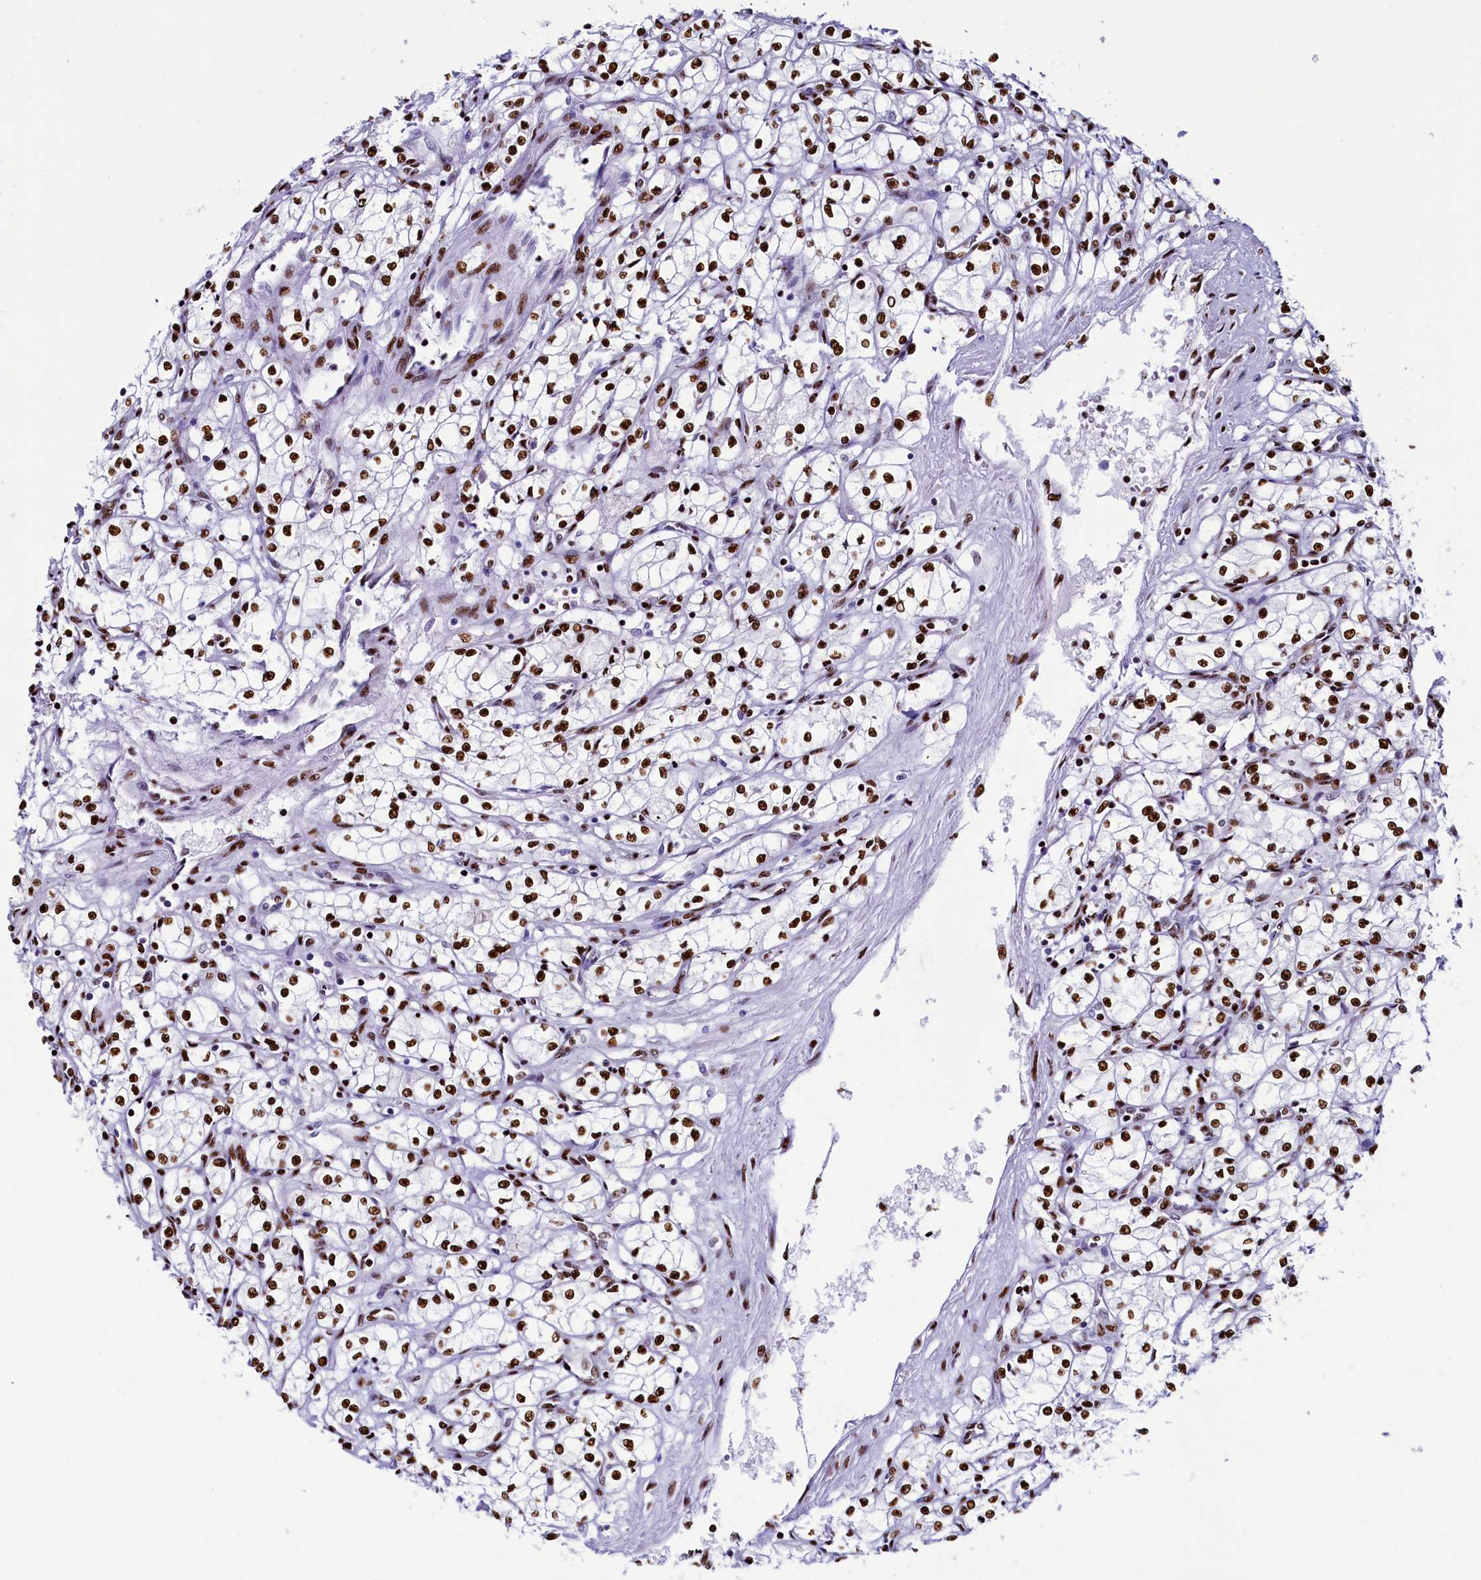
{"staining": {"intensity": "strong", "quantity": ">75%", "location": "nuclear"}, "tissue": "renal cancer", "cell_type": "Tumor cells", "image_type": "cancer", "snomed": [{"axis": "morphology", "description": "Adenocarcinoma, NOS"}, {"axis": "topography", "description": "Kidney"}], "caption": "The immunohistochemical stain shows strong nuclear positivity in tumor cells of renal cancer tissue.", "gene": "SRRM2", "patient": {"sex": "male", "age": 59}}